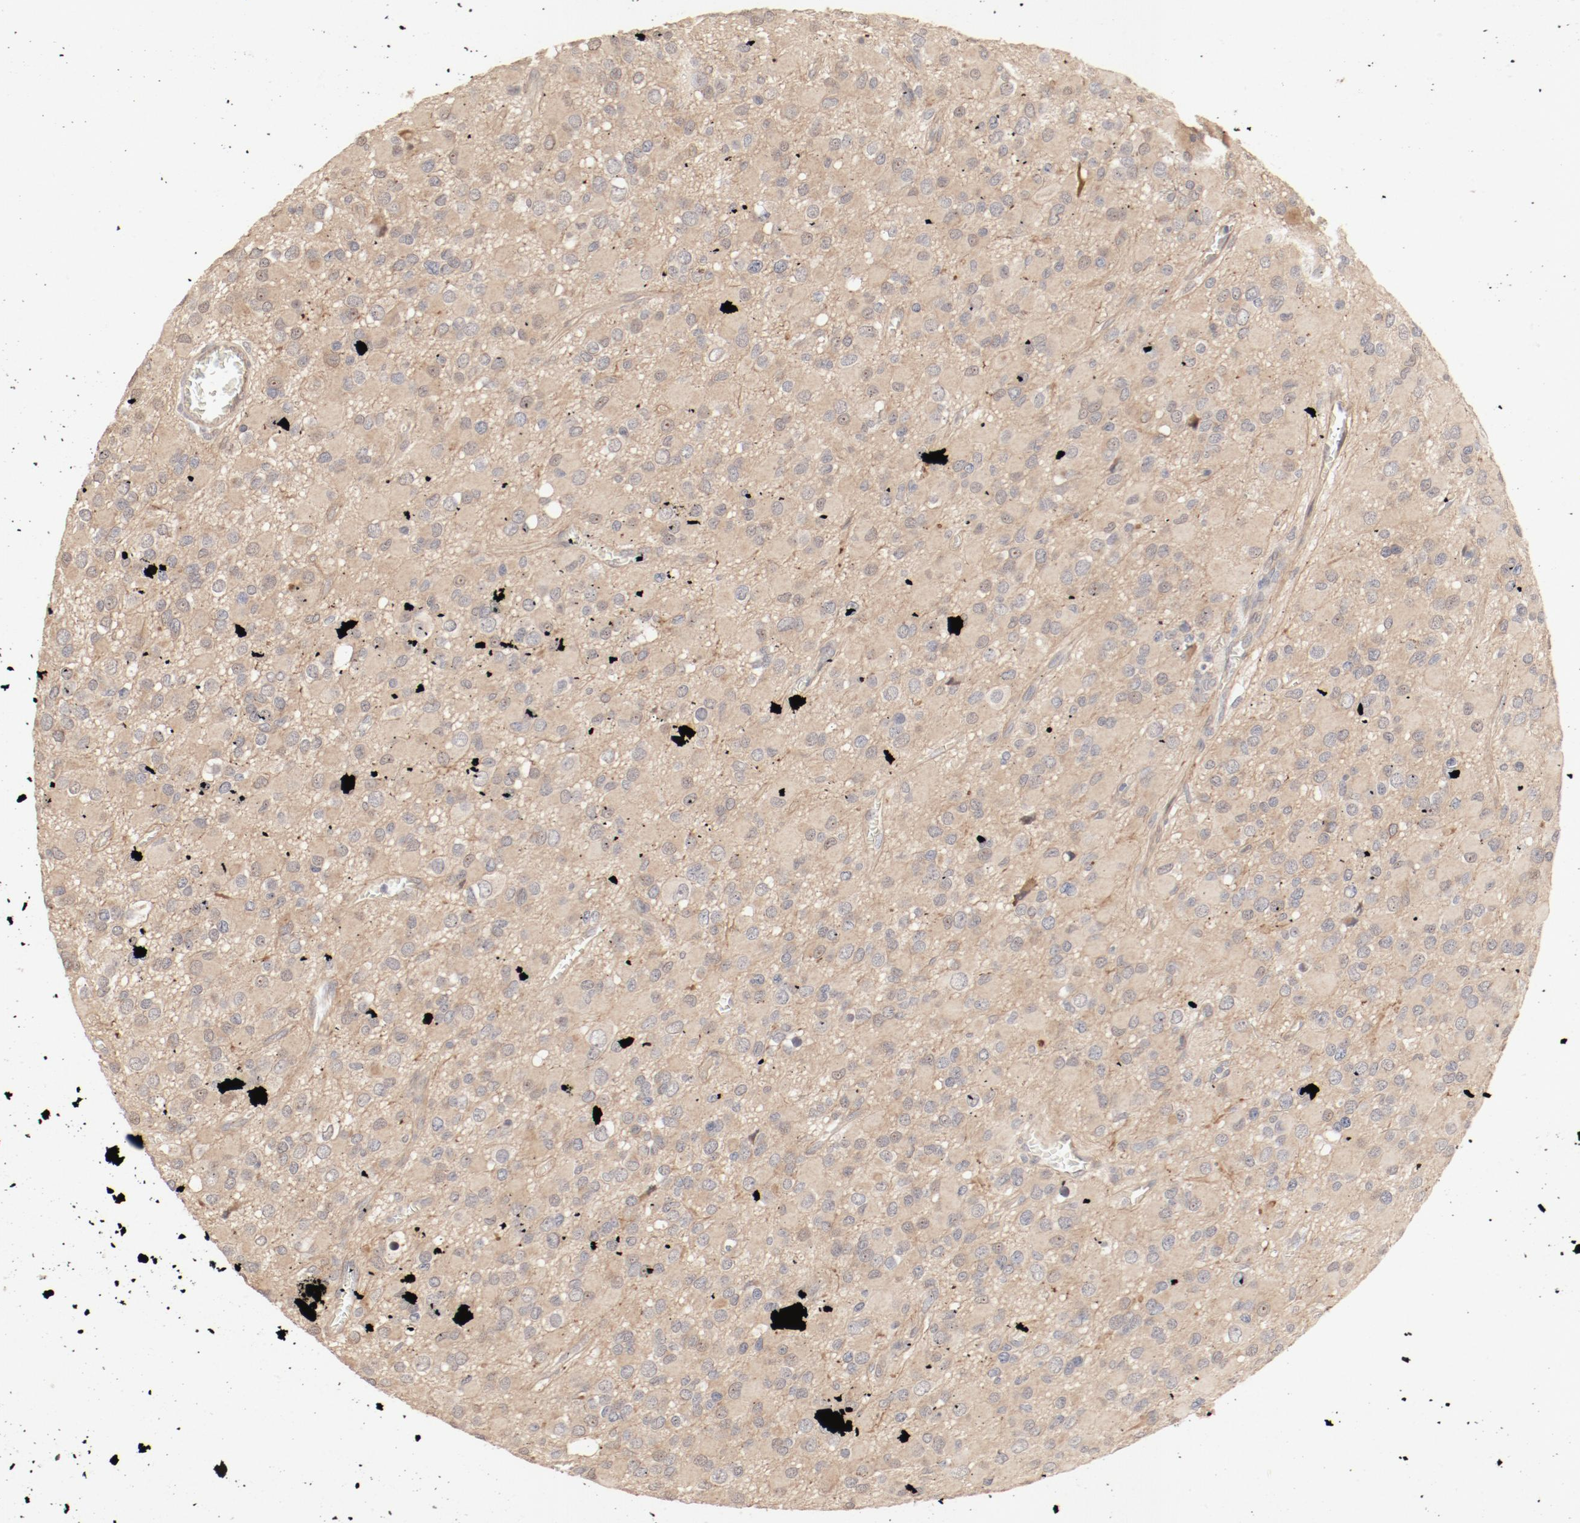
{"staining": {"intensity": "moderate", "quantity": ">75%", "location": "cytoplasmic/membranous"}, "tissue": "glioma", "cell_type": "Tumor cells", "image_type": "cancer", "snomed": [{"axis": "morphology", "description": "Glioma, malignant, Low grade"}, {"axis": "topography", "description": "Brain"}], "caption": "The immunohistochemical stain shows moderate cytoplasmic/membranous expression in tumor cells of glioma tissue. The protein of interest is shown in brown color, while the nuclei are stained blue.", "gene": "IL3RA", "patient": {"sex": "male", "age": 42}}